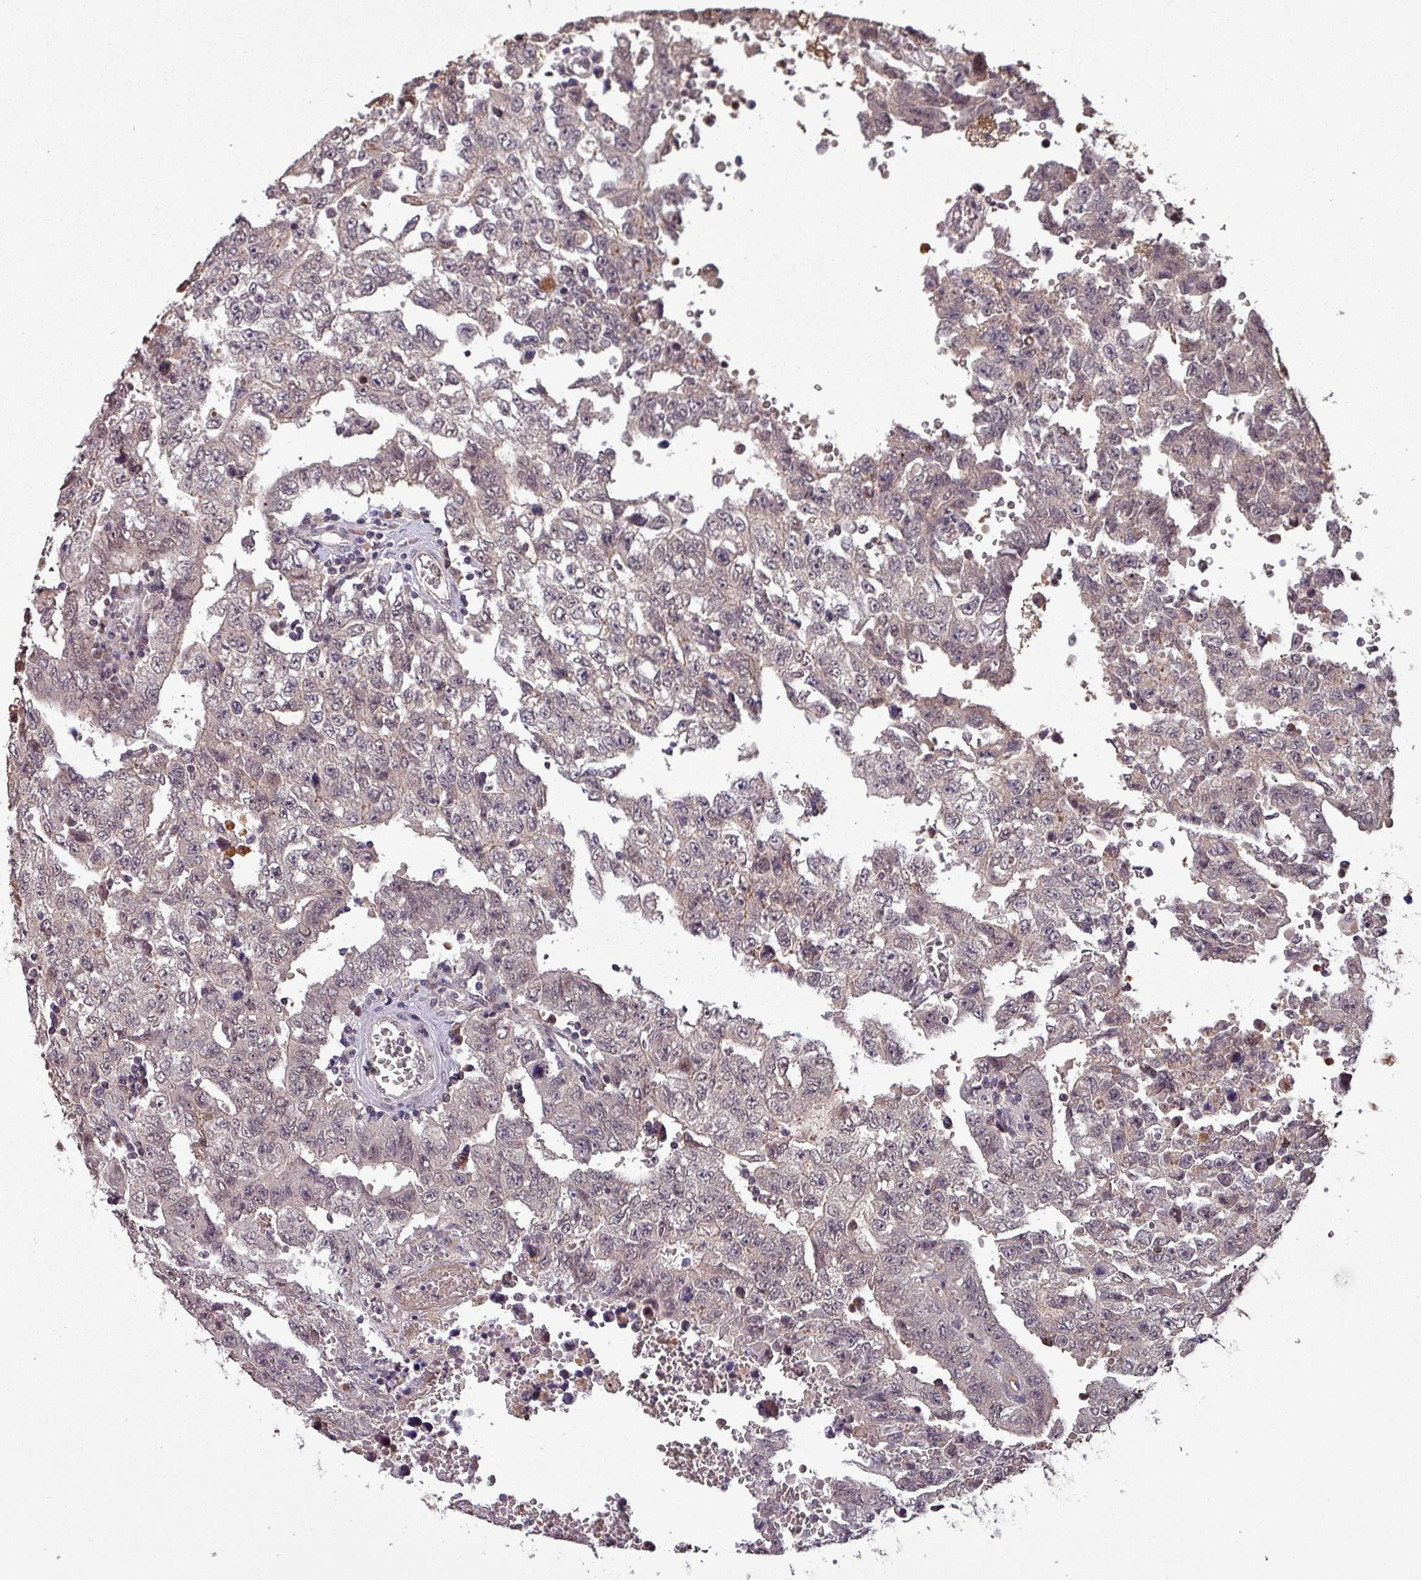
{"staining": {"intensity": "negative", "quantity": "none", "location": "none"}, "tissue": "testis cancer", "cell_type": "Tumor cells", "image_type": "cancer", "snomed": [{"axis": "morphology", "description": "Carcinoma, Embryonal, NOS"}, {"axis": "topography", "description": "Testis"}], "caption": "Image shows no significant protein staining in tumor cells of testis embryonal carcinoma. The staining was performed using DAB to visualize the protein expression in brown, while the nuclei were stained in blue with hematoxylin (Magnification: 20x).", "gene": "NOB1", "patient": {"sex": "male", "age": 26}}